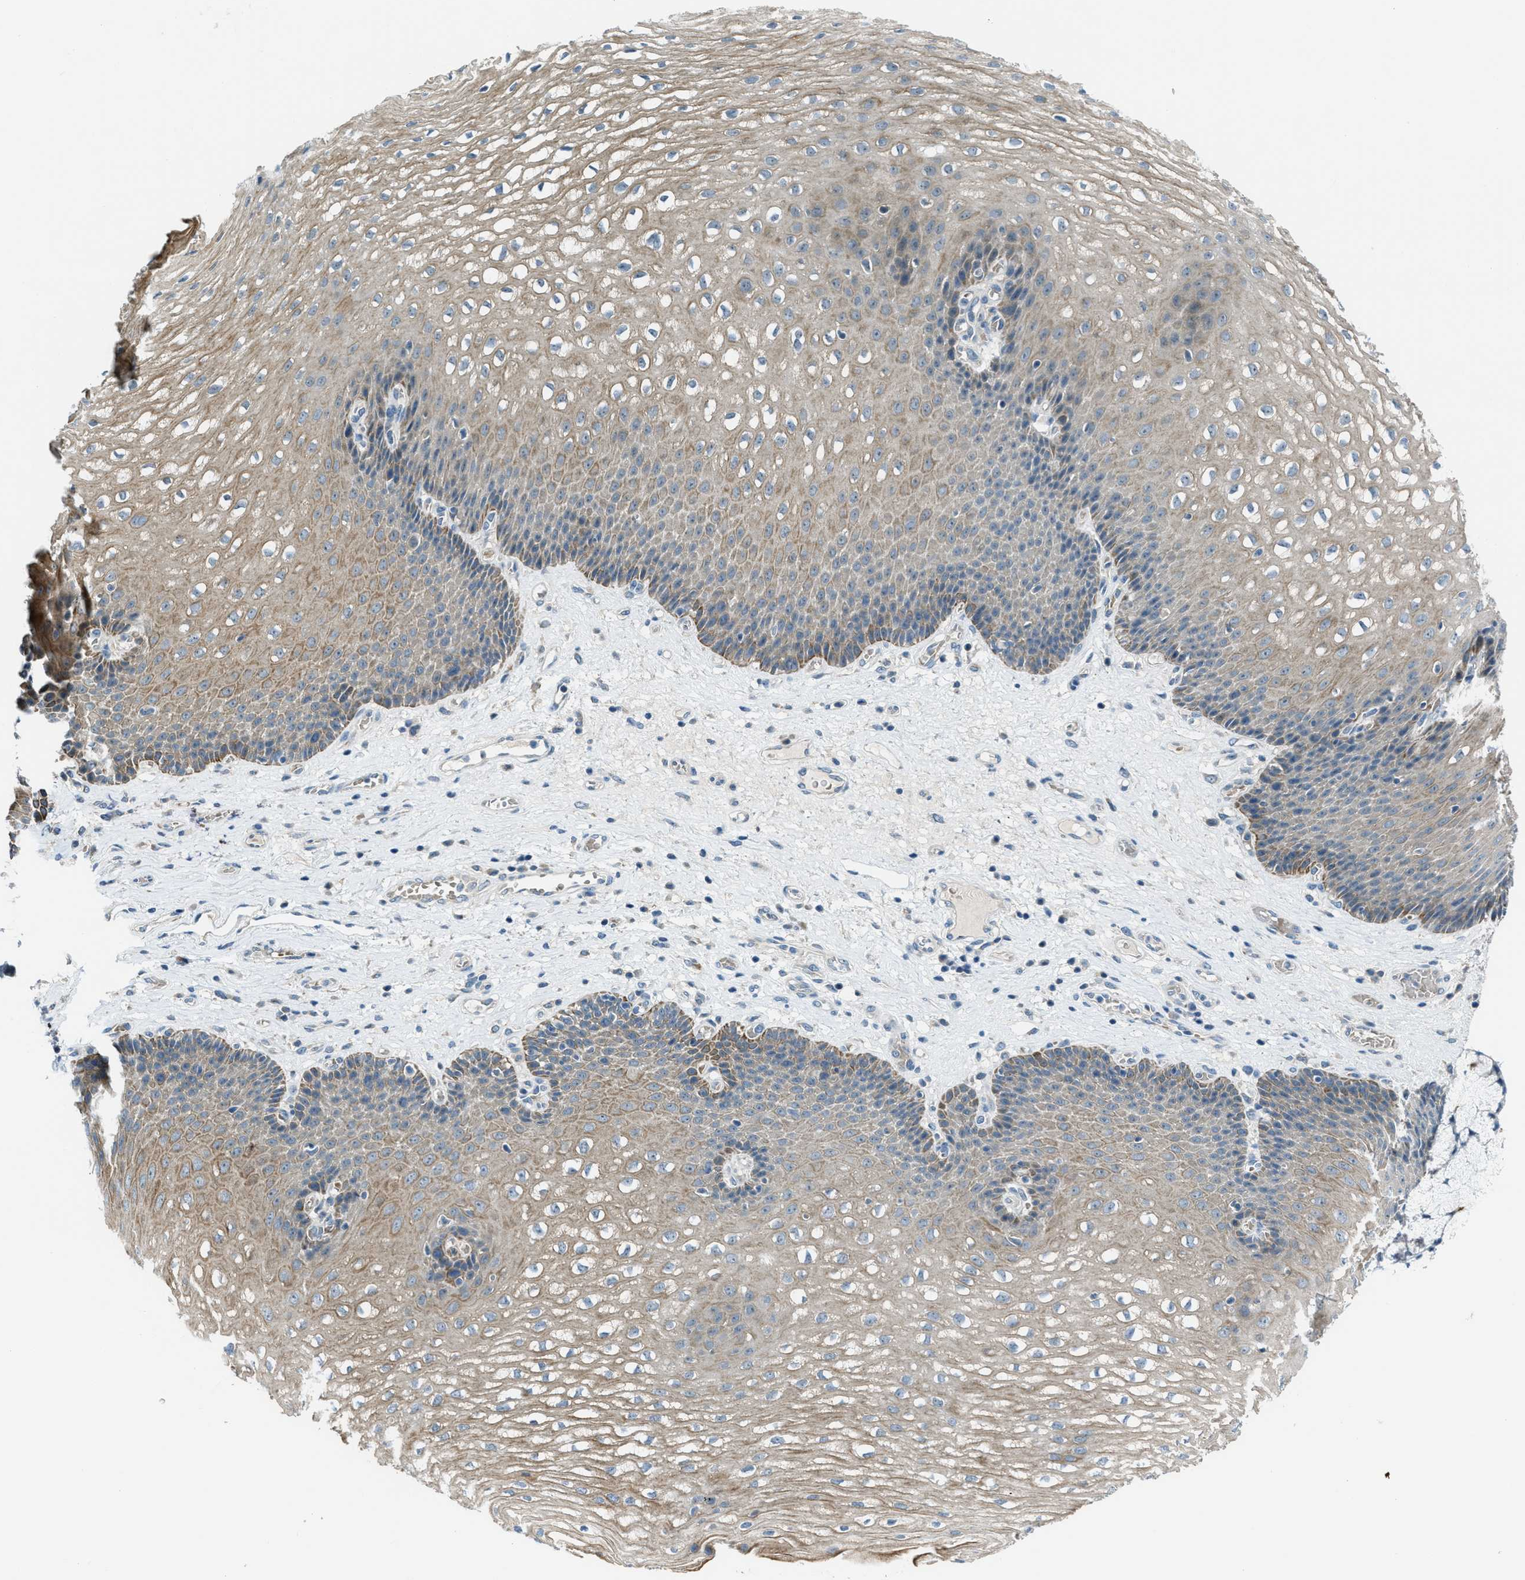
{"staining": {"intensity": "moderate", "quantity": ">75%", "location": "cytoplasmic/membranous"}, "tissue": "esophagus", "cell_type": "Squamous epithelial cells", "image_type": "normal", "snomed": [{"axis": "morphology", "description": "Normal tissue, NOS"}, {"axis": "topography", "description": "Esophagus"}], "caption": "Immunohistochemistry (IHC) image of unremarkable esophagus: esophagus stained using IHC demonstrates medium levels of moderate protein expression localized specifically in the cytoplasmic/membranous of squamous epithelial cells, appearing as a cytoplasmic/membranous brown color.", "gene": "CDON", "patient": {"sex": "male", "age": 48}}